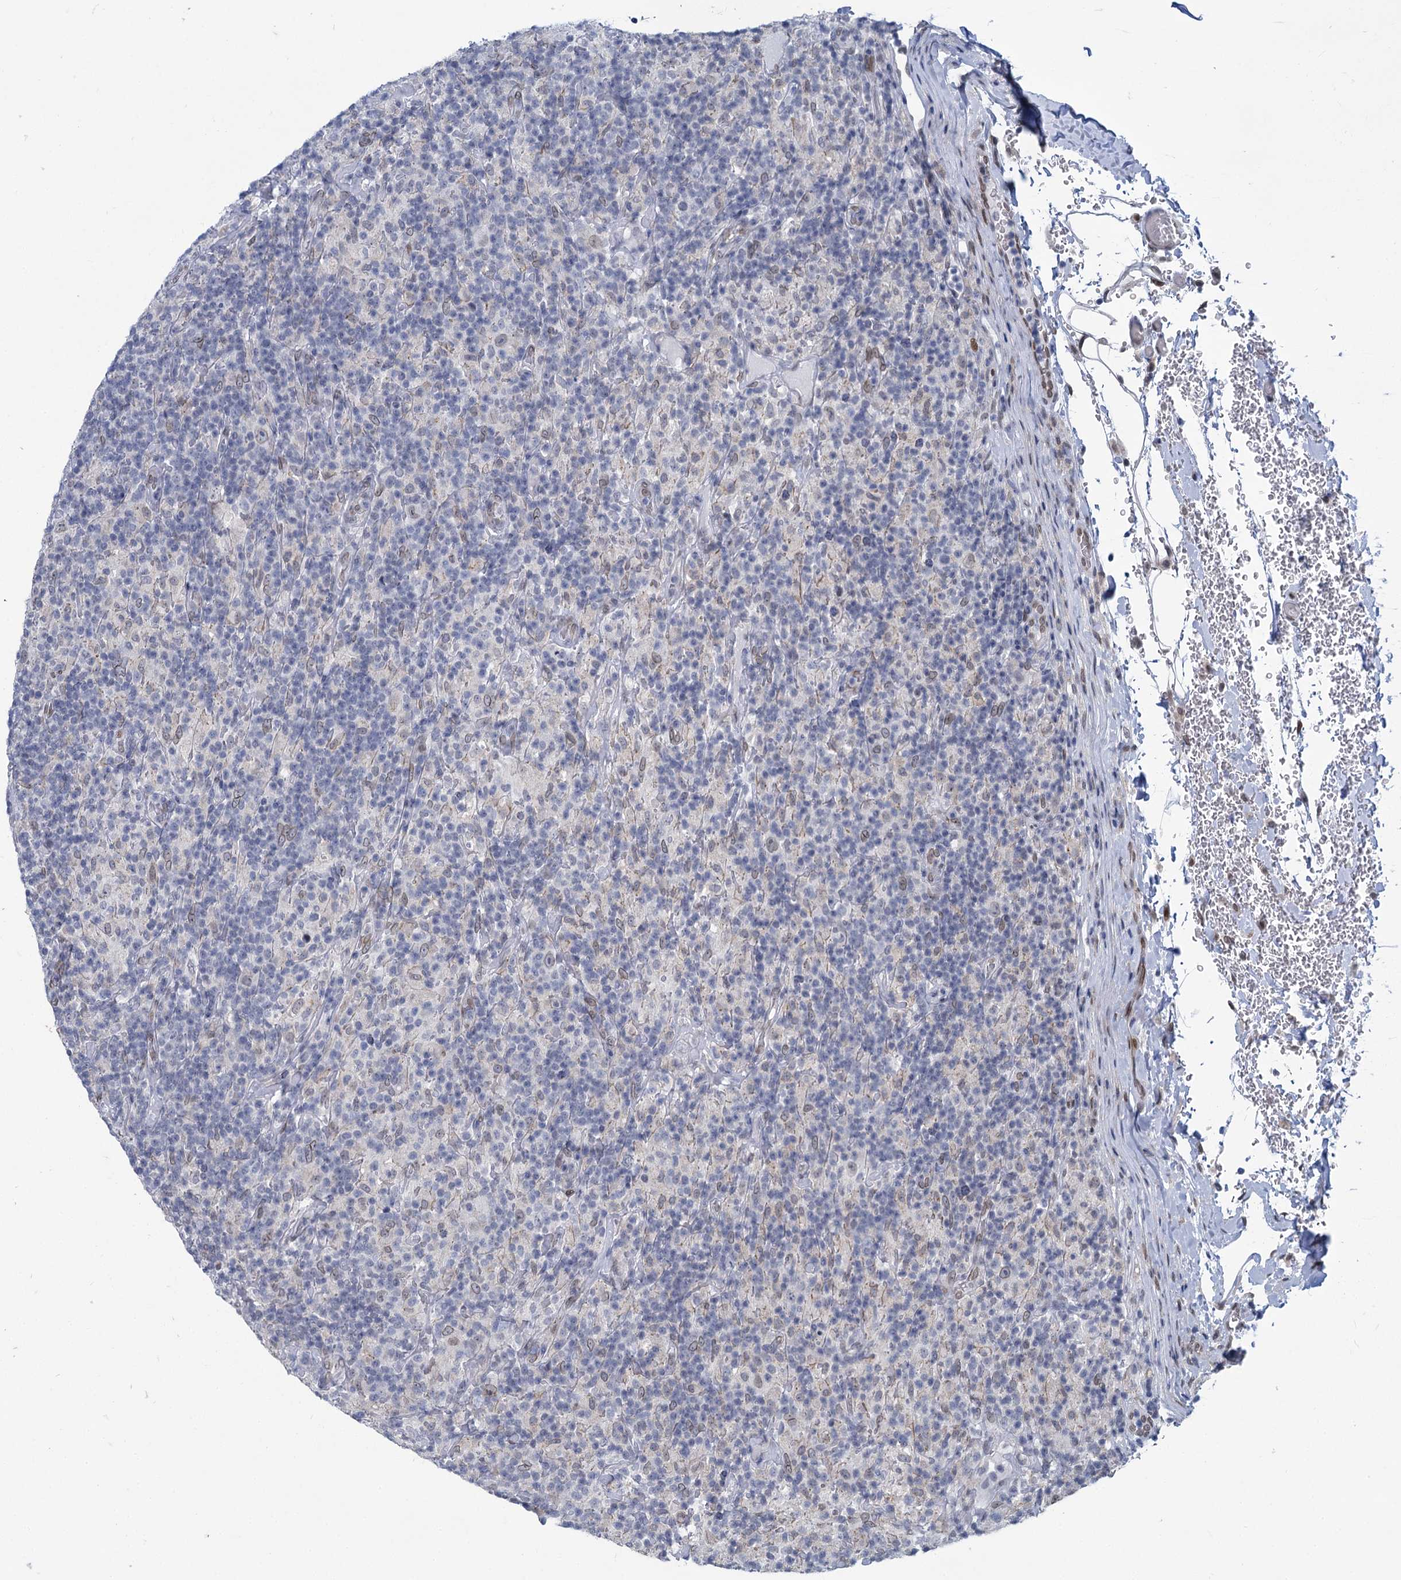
{"staining": {"intensity": "weak", "quantity": "25%-75%", "location": "nuclear"}, "tissue": "lymphoma", "cell_type": "Tumor cells", "image_type": "cancer", "snomed": [{"axis": "morphology", "description": "Hodgkin's disease, NOS"}, {"axis": "topography", "description": "Lymph node"}], "caption": "There is low levels of weak nuclear positivity in tumor cells of Hodgkin's disease, as demonstrated by immunohistochemical staining (brown color).", "gene": "PRSS35", "patient": {"sex": "male", "age": 70}}